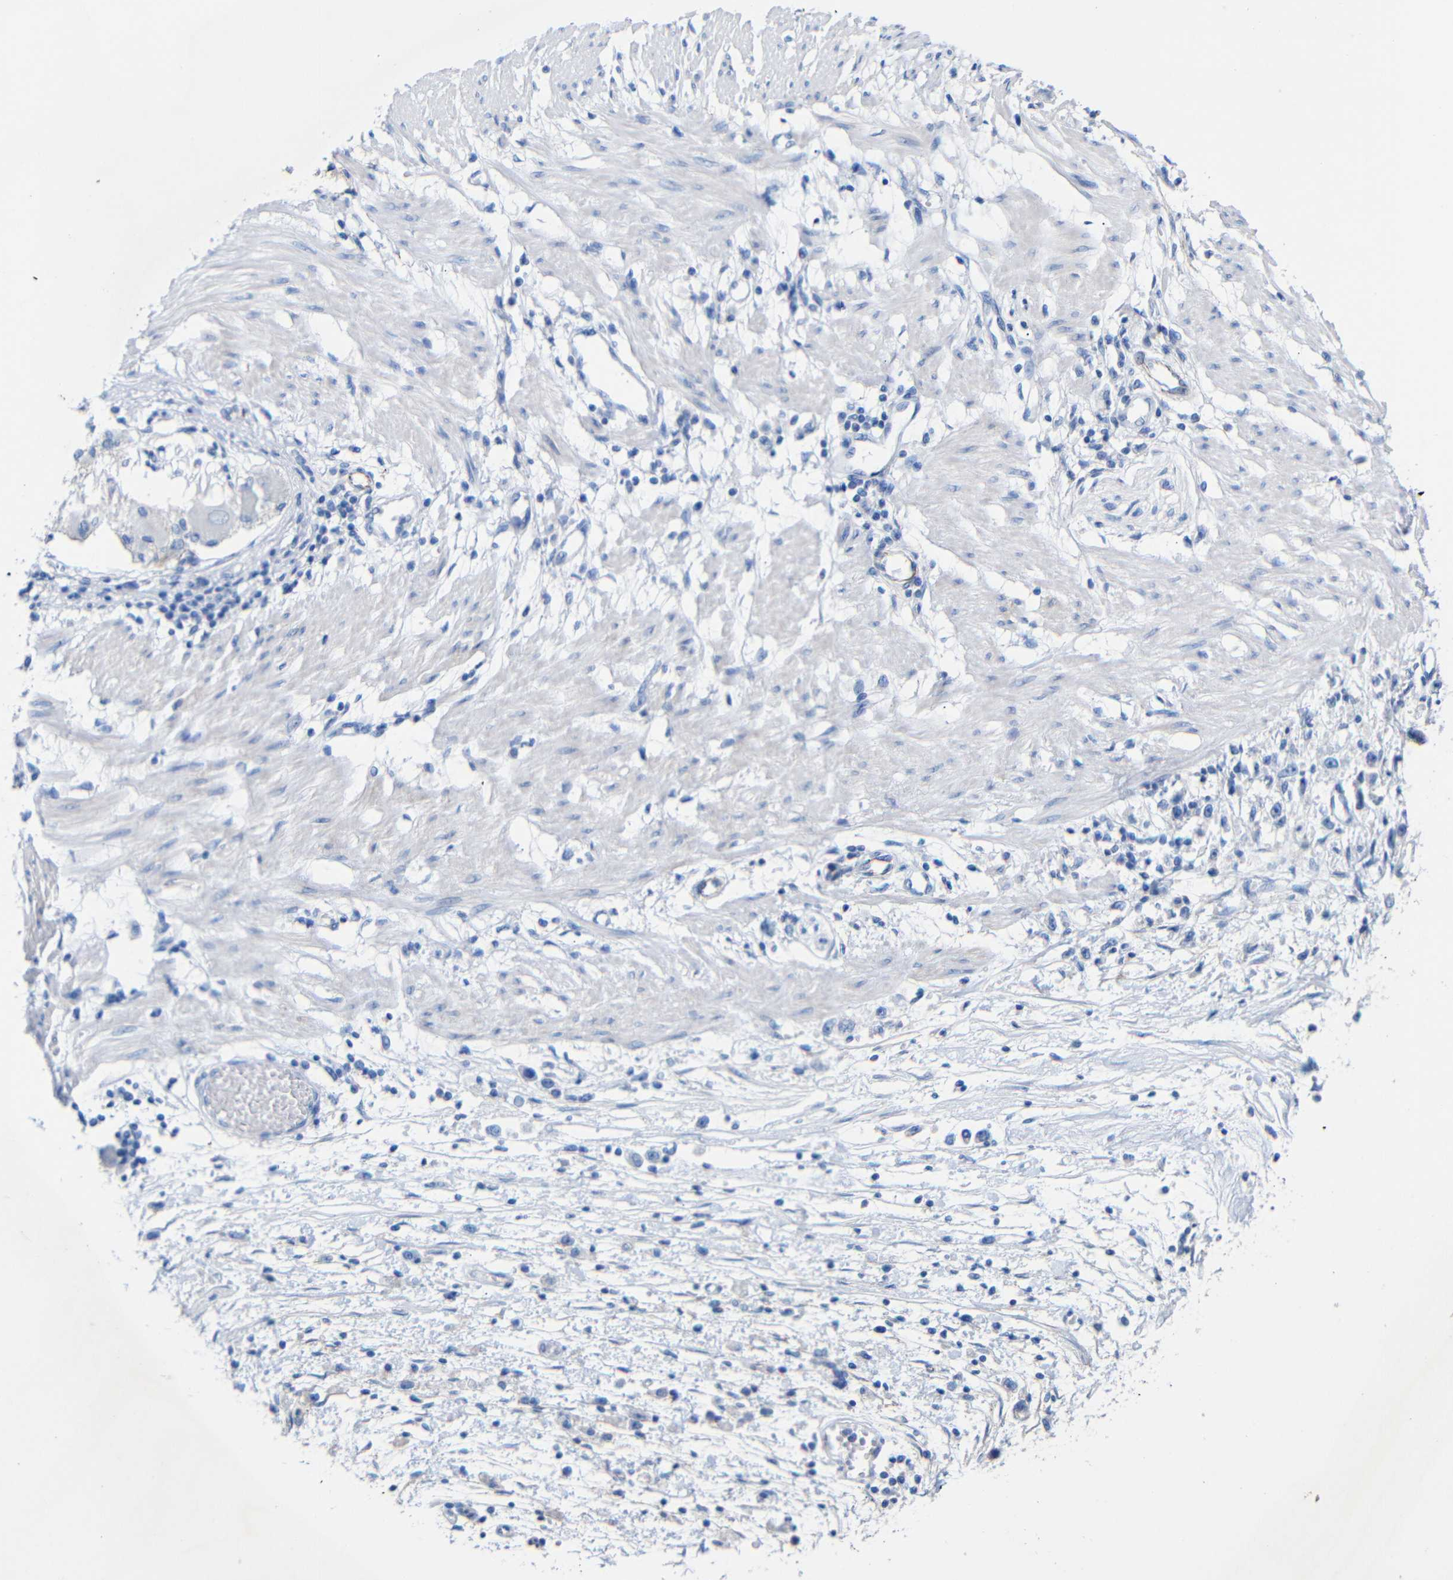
{"staining": {"intensity": "negative", "quantity": "none", "location": "none"}, "tissue": "stomach cancer", "cell_type": "Tumor cells", "image_type": "cancer", "snomed": [{"axis": "morphology", "description": "Adenocarcinoma, NOS"}, {"axis": "topography", "description": "Stomach"}], "caption": "IHC image of stomach adenocarcinoma stained for a protein (brown), which exhibits no staining in tumor cells.", "gene": "CGNL1", "patient": {"sex": "female", "age": 59}}